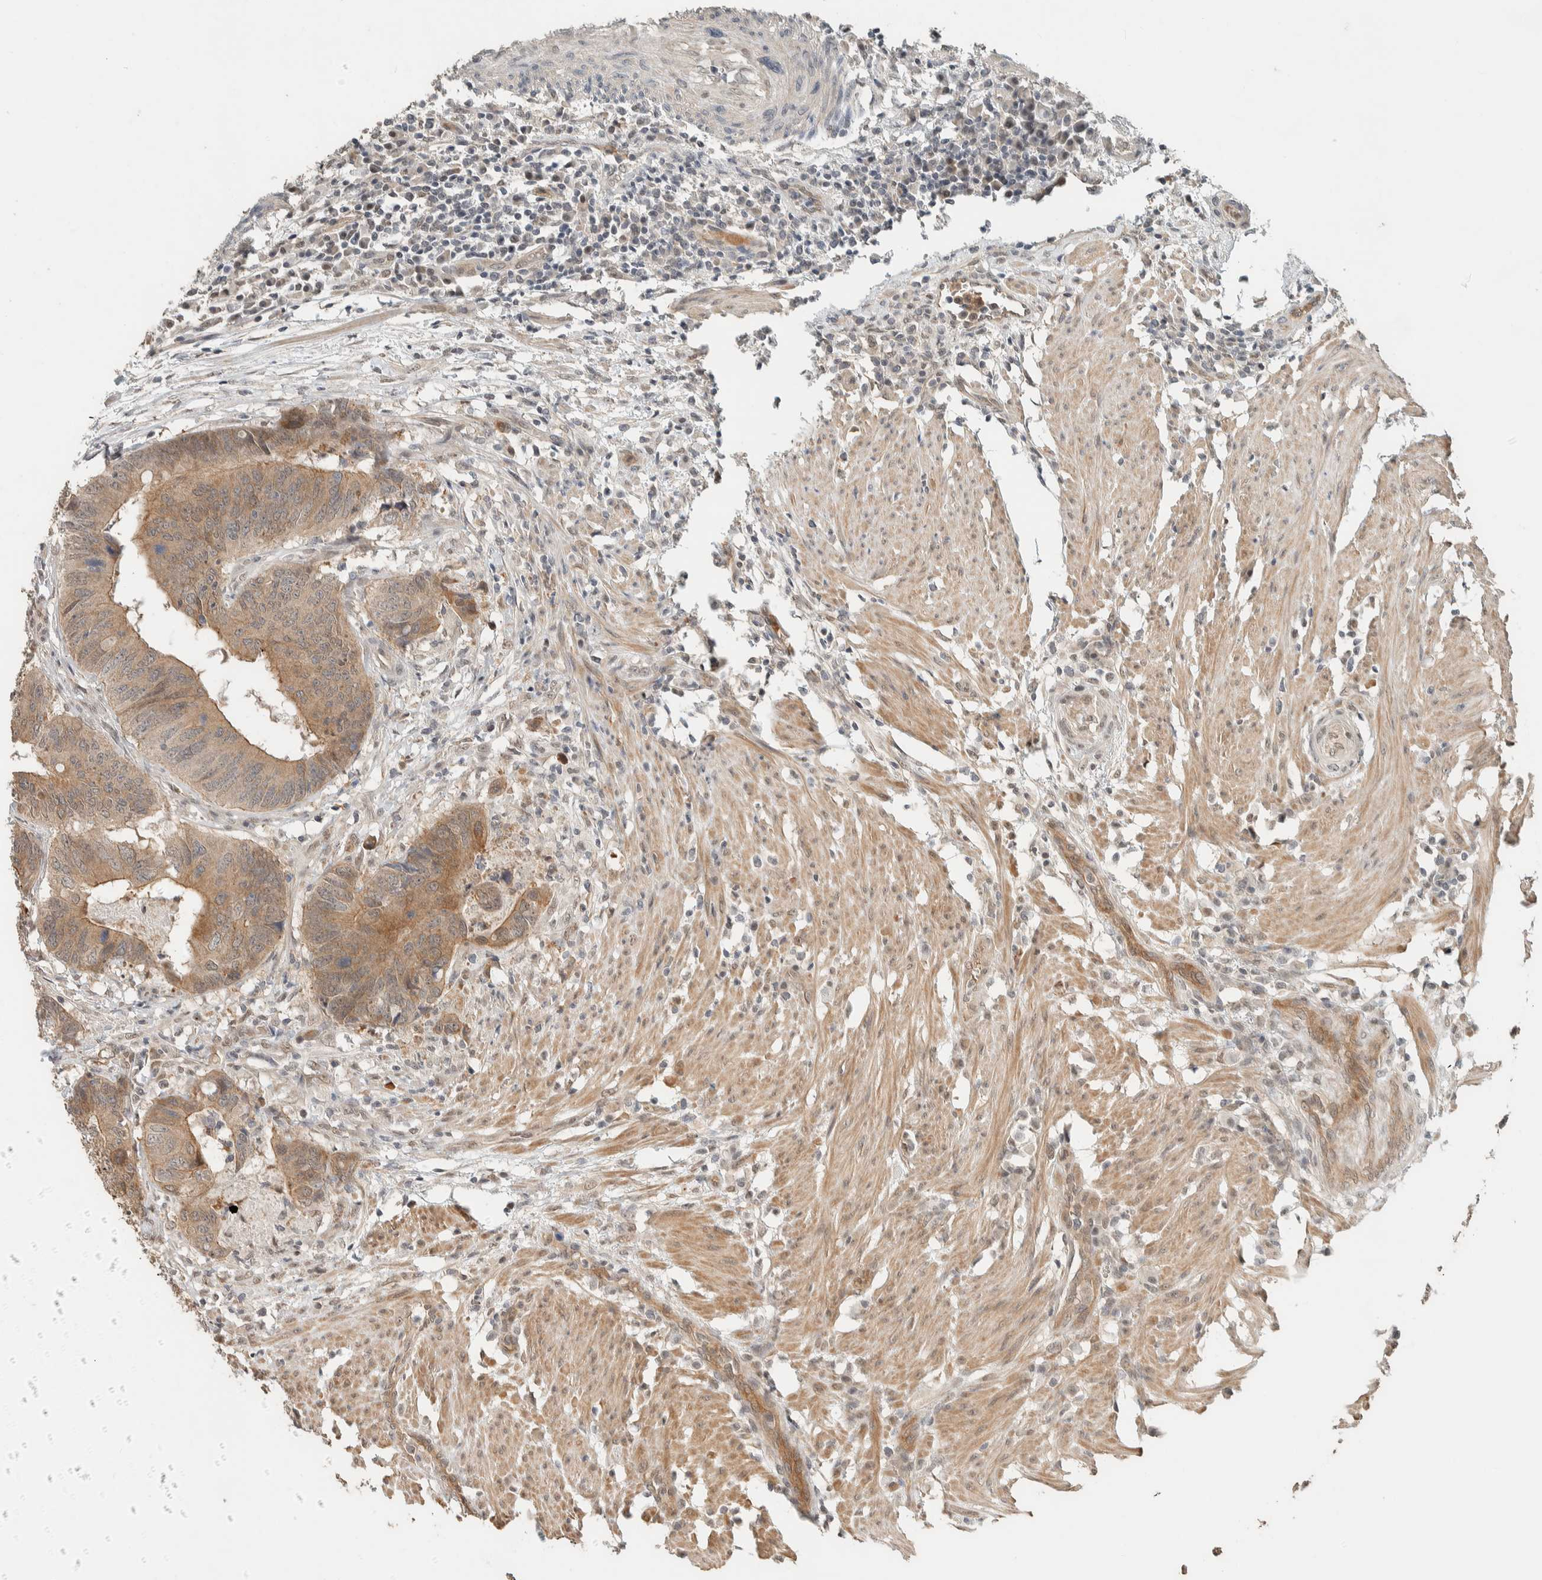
{"staining": {"intensity": "moderate", "quantity": ">75%", "location": "cytoplasmic/membranous"}, "tissue": "colorectal cancer", "cell_type": "Tumor cells", "image_type": "cancer", "snomed": [{"axis": "morphology", "description": "Adenocarcinoma, NOS"}, {"axis": "topography", "description": "Colon"}], "caption": "This is an image of IHC staining of colorectal cancer, which shows moderate positivity in the cytoplasmic/membranous of tumor cells.", "gene": "ZBTB2", "patient": {"sex": "male", "age": 56}}